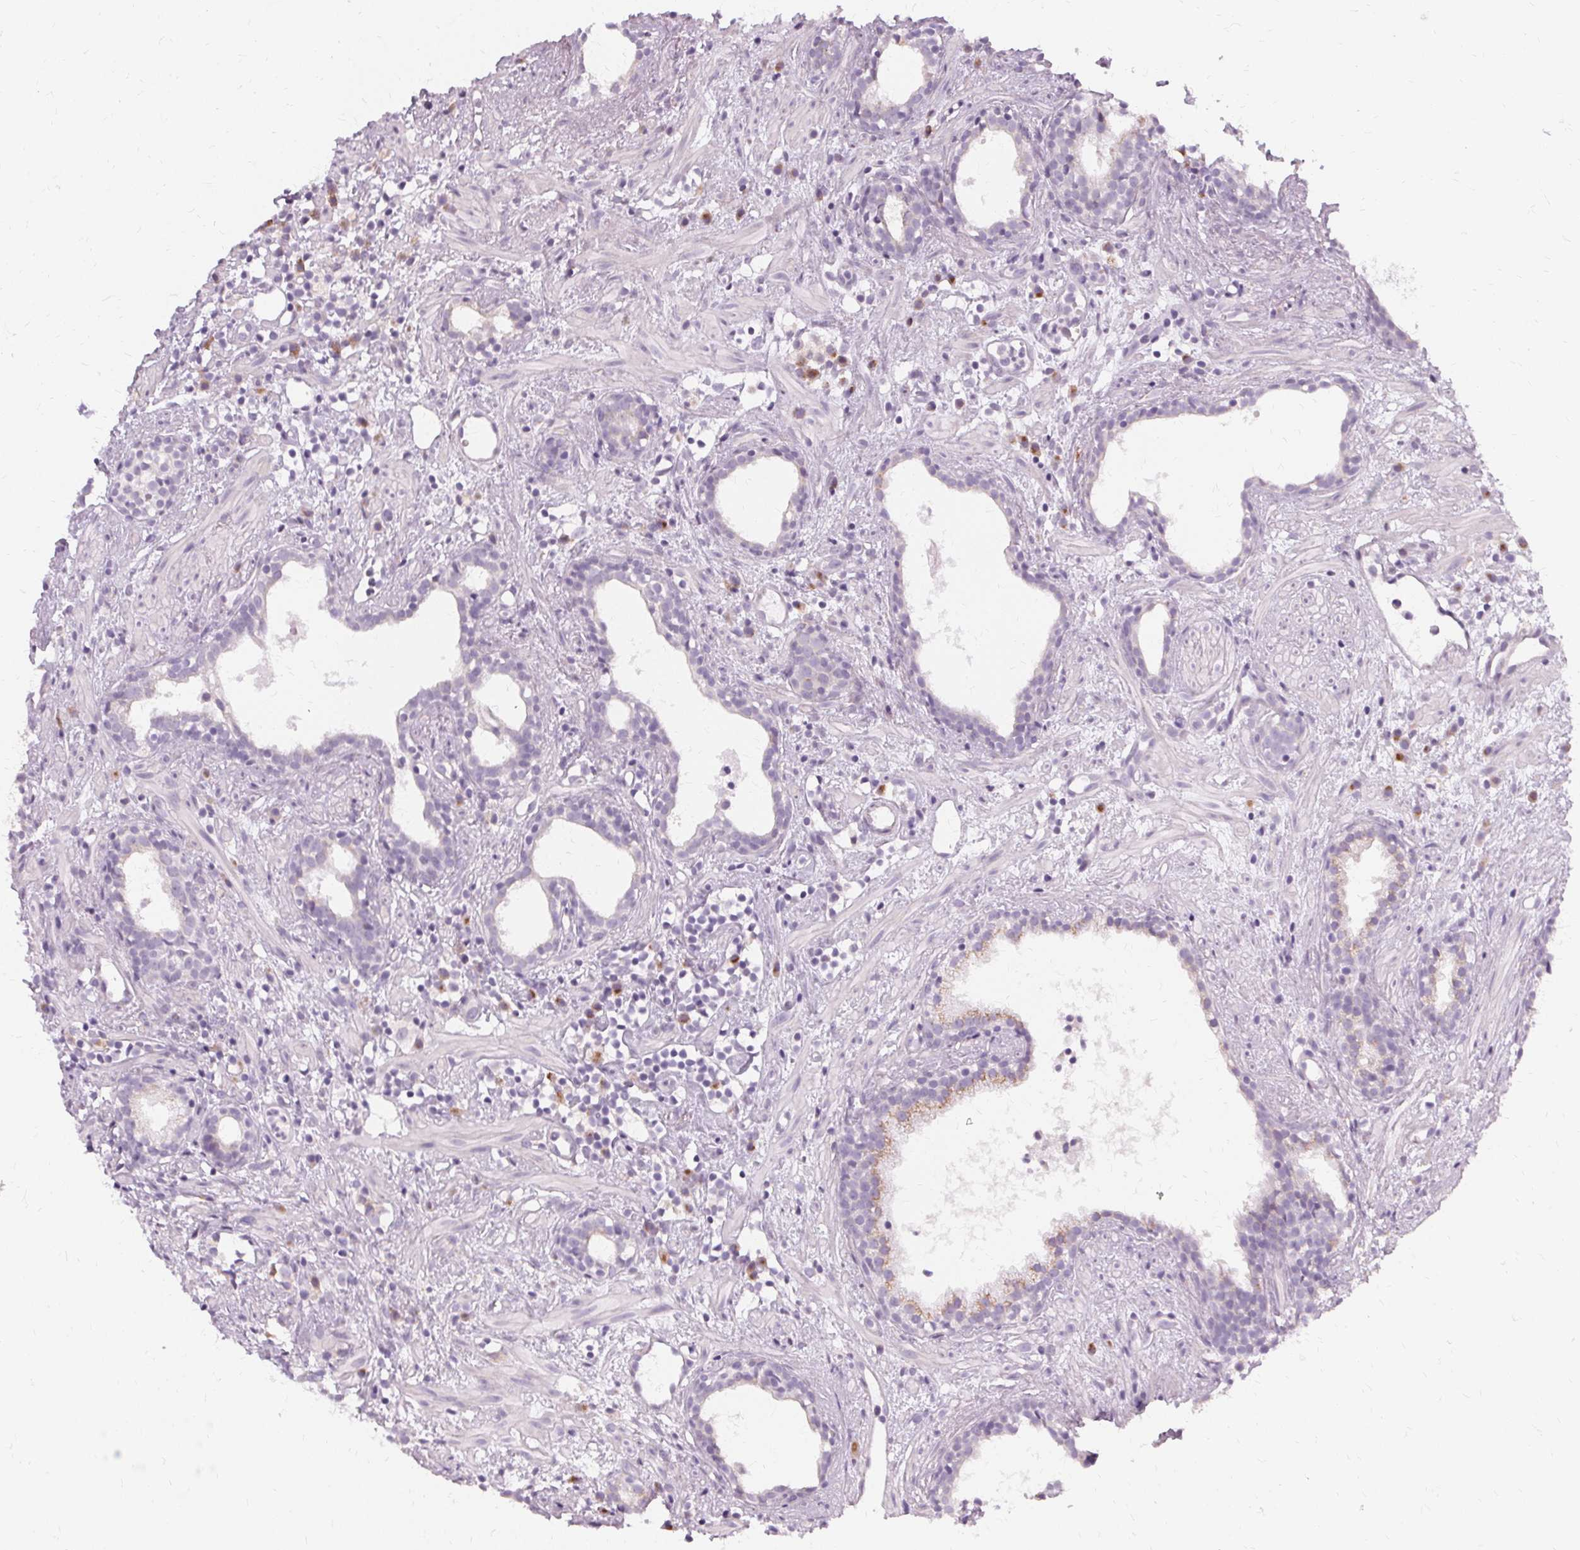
{"staining": {"intensity": "negative", "quantity": "none", "location": "none"}, "tissue": "prostate cancer", "cell_type": "Tumor cells", "image_type": "cancer", "snomed": [{"axis": "morphology", "description": "Adenocarcinoma, High grade"}, {"axis": "topography", "description": "Prostate"}], "caption": "Immunohistochemistry (IHC) photomicrograph of human prostate cancer stained for a protein (brown), which displays no positivity in tumor cells.", "gene": "FCRL3", "patient": {"sex": "male", "age": 83}}